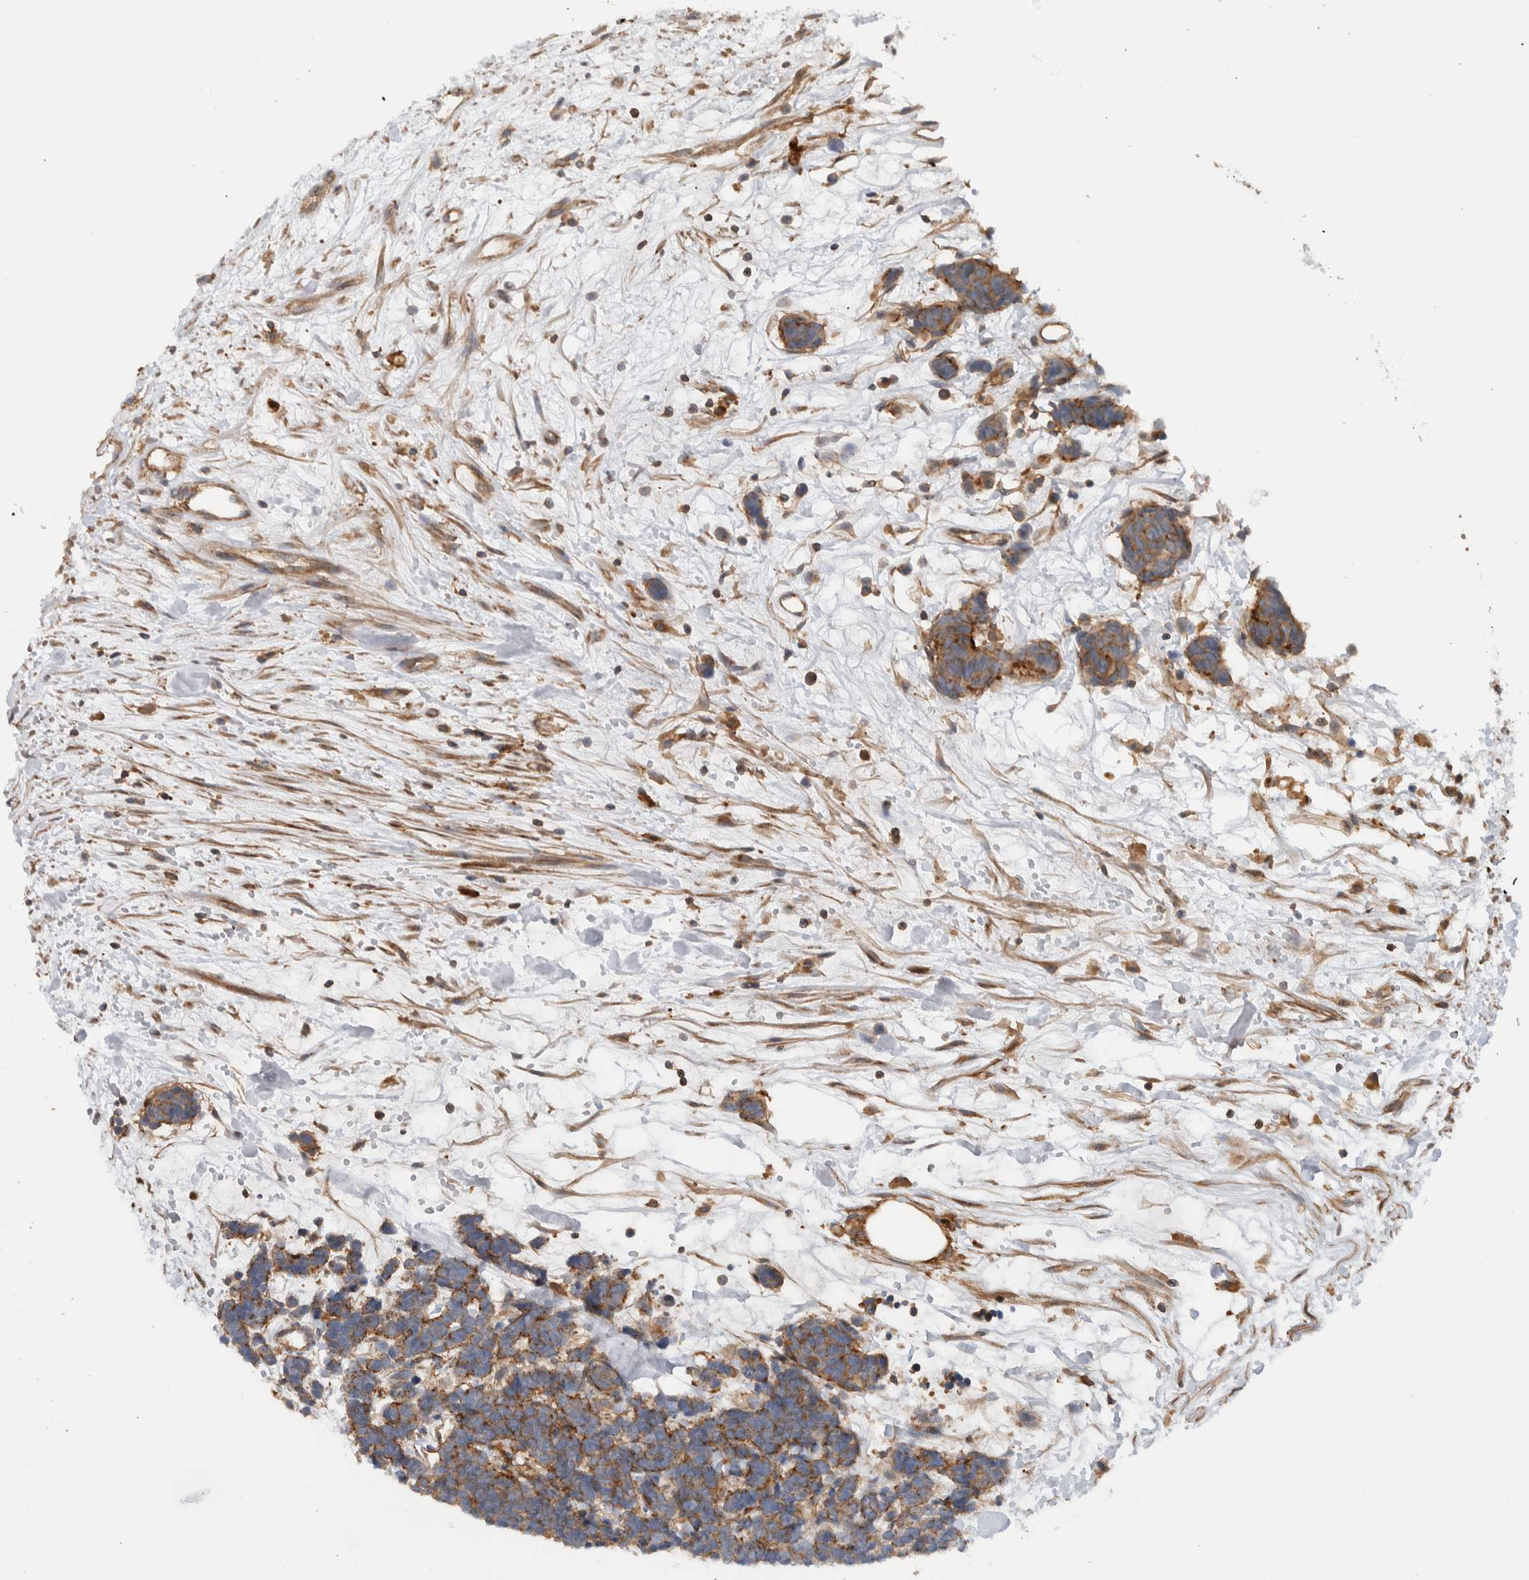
{"staining": {"intensity": "strong", "quantity": ">75%", "location": "cytoplasmic/membranous"}, "tissue": "carcinoid", "cell_type": "Tumor cells", "image_type": "cancer", "snomed": [{"axis": "morphology", "description": "Carcinoma, NOS"}, {"axis": "morphology", "description": "Carcinoid, malignant, NOS"}, {"axis": "topography", "description": "Urinary bladder"}], "caption": "Tumor cells display high levels of strong cytoplasmic/membranous positivity in about >75% of cells in carcinoid.", "gene": "MPRIP", "patient": {"sex": "male", "age": 57}}